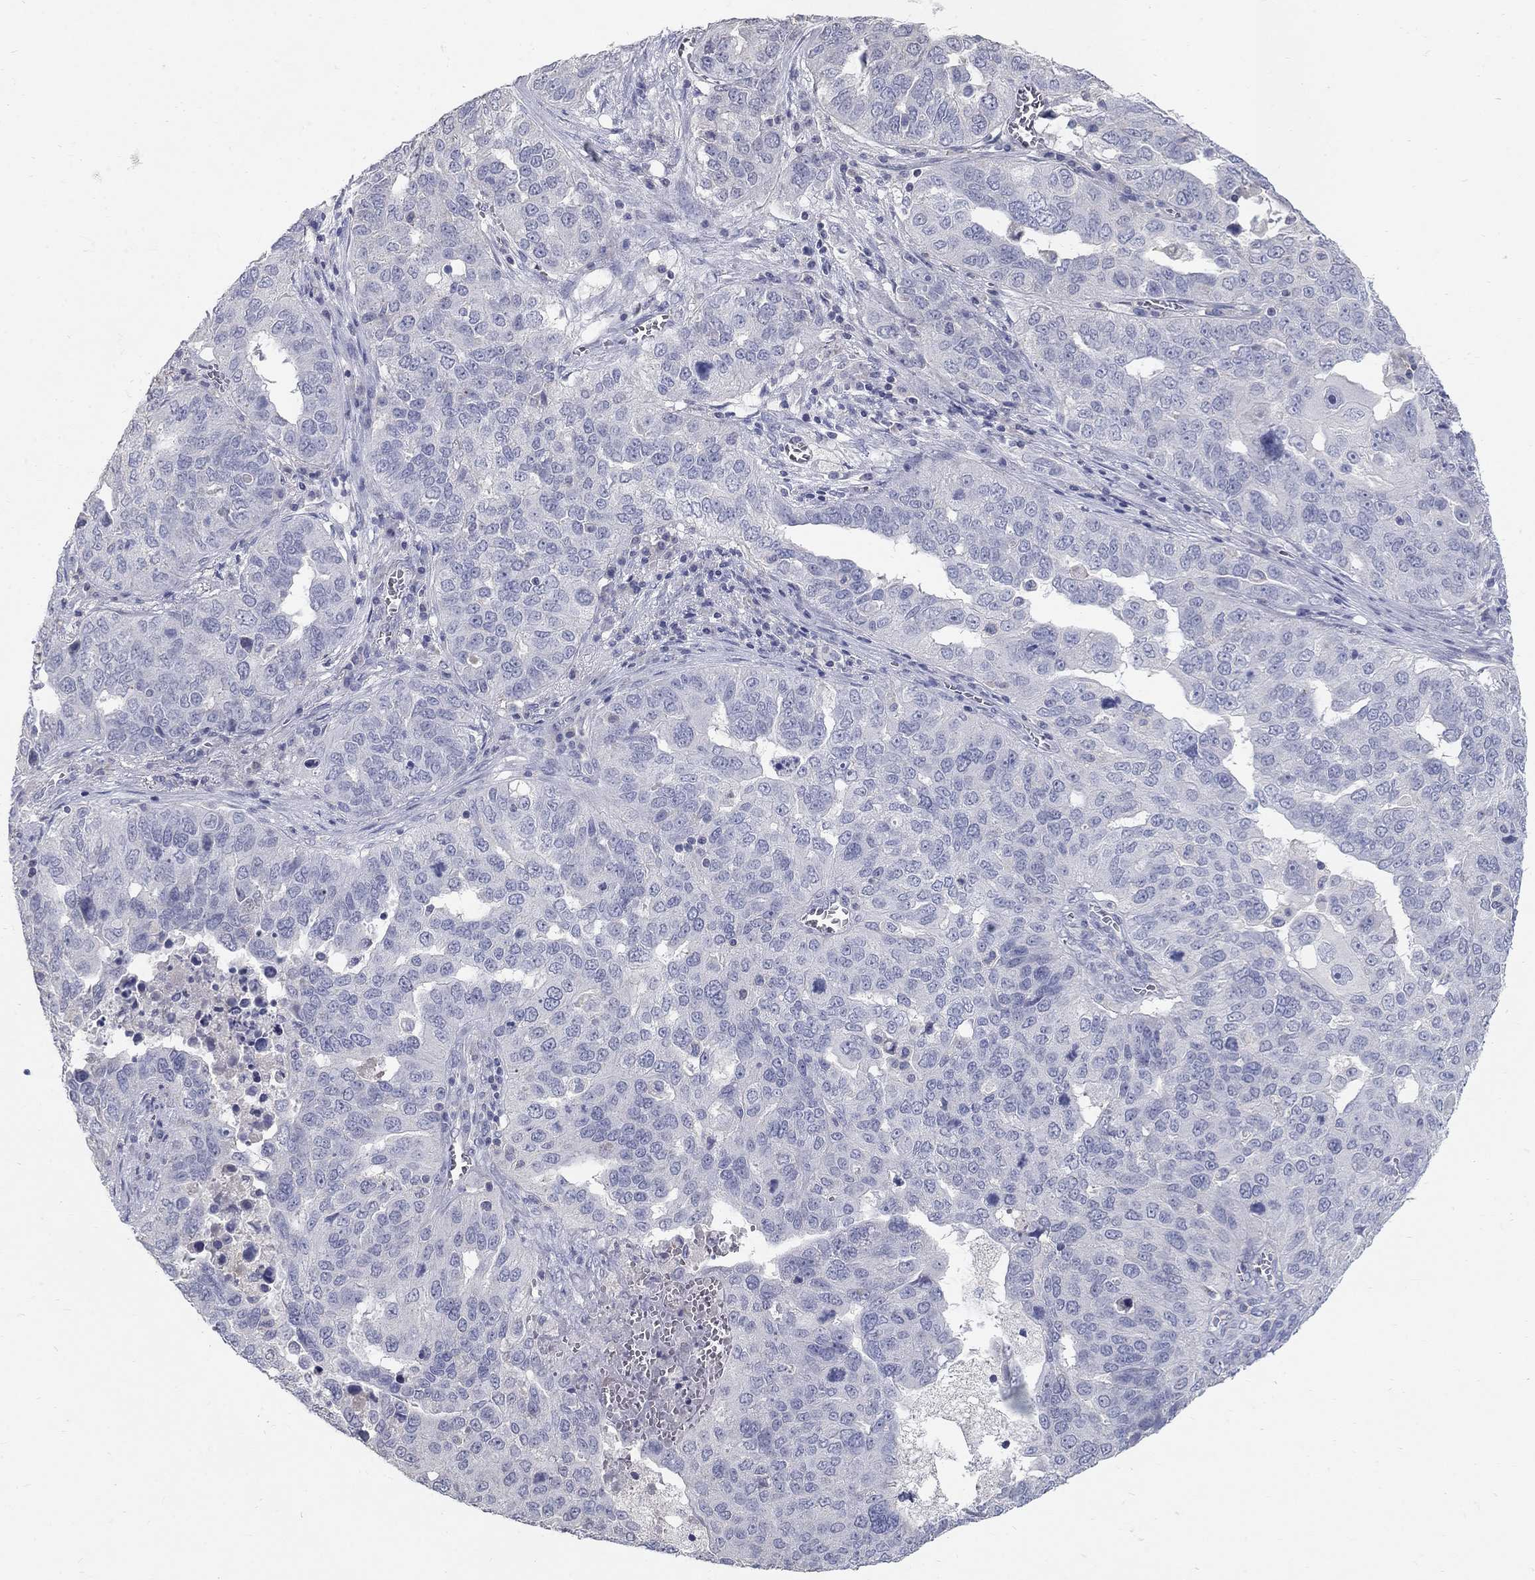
{"staining": {"intensity": "negative", "quantity": "none", "location": "none"}, "tissue": "ovarian cancer", "cell_type": "Tumor cells", "image_type": "cancer", "snomed": [{"axis": "morphology", "description": "Carcinoma, endometroid"}, {"axis": "topography", "description": "Soft tissue"}, {"axis": "topography", "description": "Ovary"}], "caption": "Immunohistochemistry of human endometroid carcinoma (ovarian) reveals no staining in tumor cells.", "gene": "PTH1R", "patient": {"sex": "female", "age": 52}}